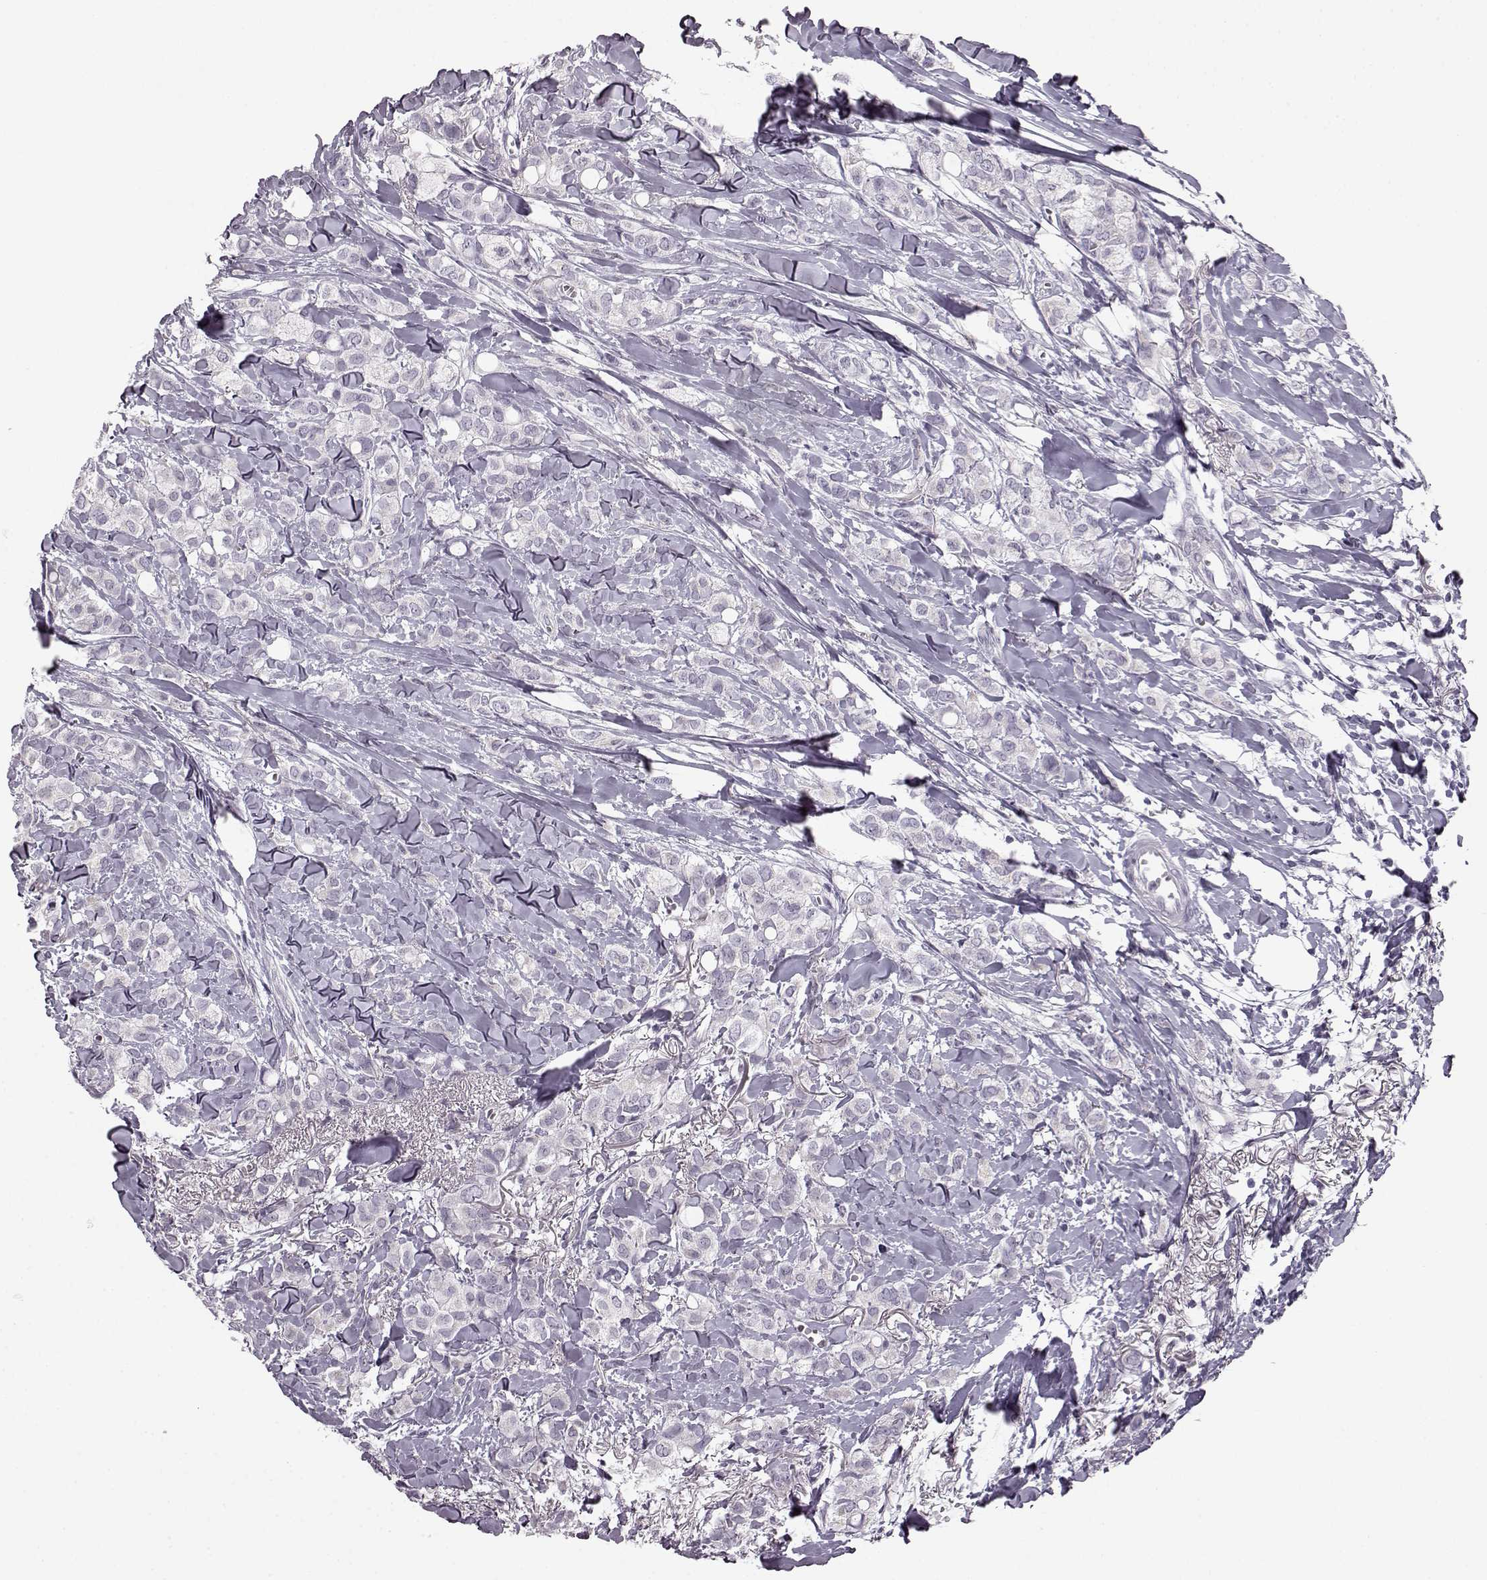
{"staining": {"intensity": "negative", "quantity": "none", "location": "none"}, "tissue": "breast cancer", "cell_type": "Tumor cells", "image_type": "cancer", "snomed": [{"axis": "morphology", "description": "Duct carcinoma"}, {"axis": "topography", "description": "Breast"}], "caption": "Tumor cells are negative for brown protein staining in breast cancer (intraductal carcinoma).", "gene": "SEMG2", "patient": {"sex": "female", "age": 85}}